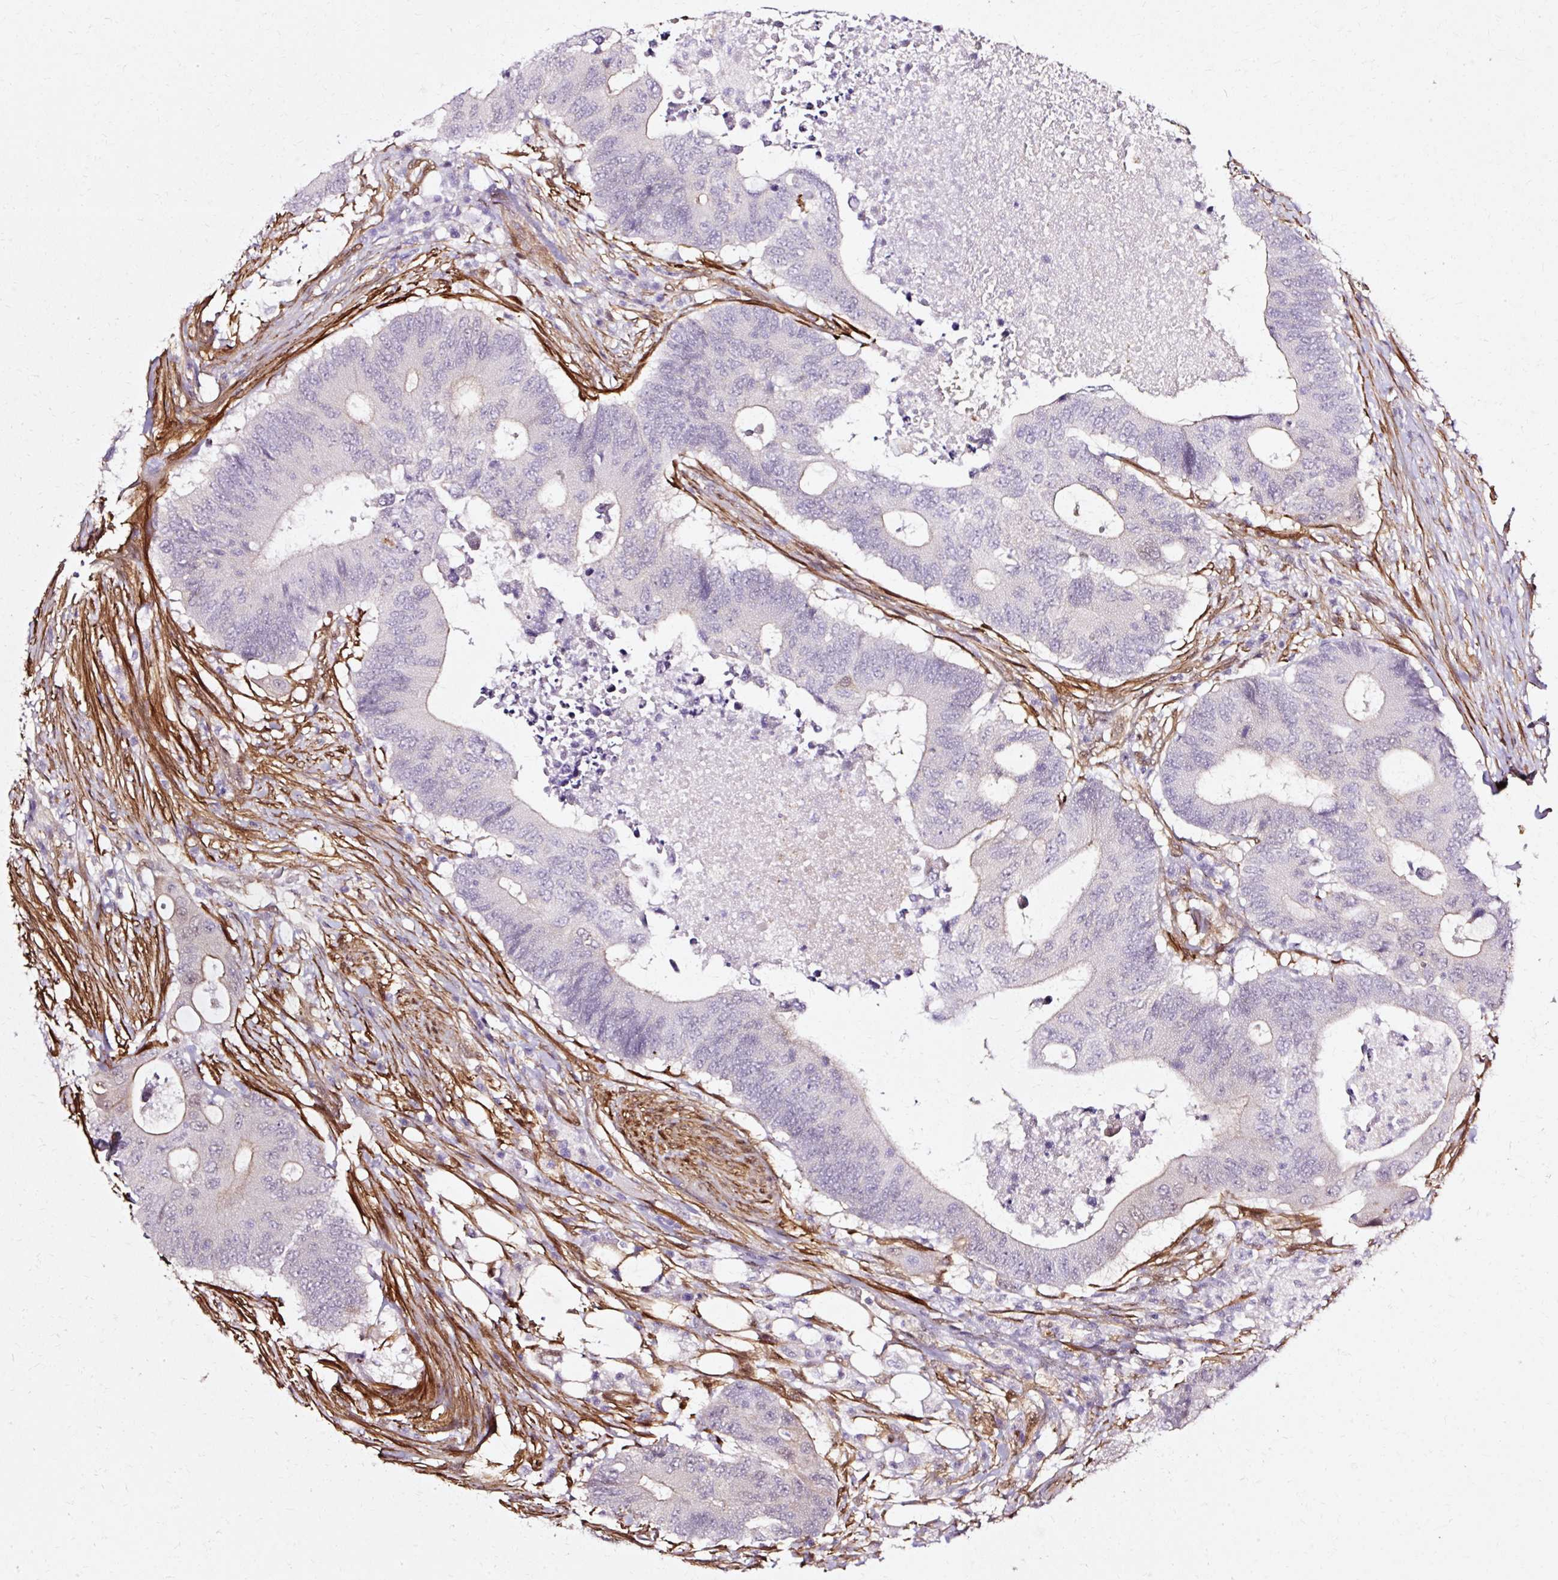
{"staining": {"intensity": "negative", "quantity": "none", "location": "none"}, "tissue": "colorectal cancer", "cell_type": "Tumor cells", "image_type": "cancer", "snomed": [{"axis": "morphology", "description": "Adenocarcinoma, NOS"}, {"axis": "topography", "description": "Colon"}], "caption": "A high-resolution photomicrograph shows immunohistochemistry (IHC) staining of colorectal cancer (adenocarcinoma), which demonstrates no significant staining in tumor cells.", "gene": "CNN3", "patient": {"sex": "male", "age": 71}}